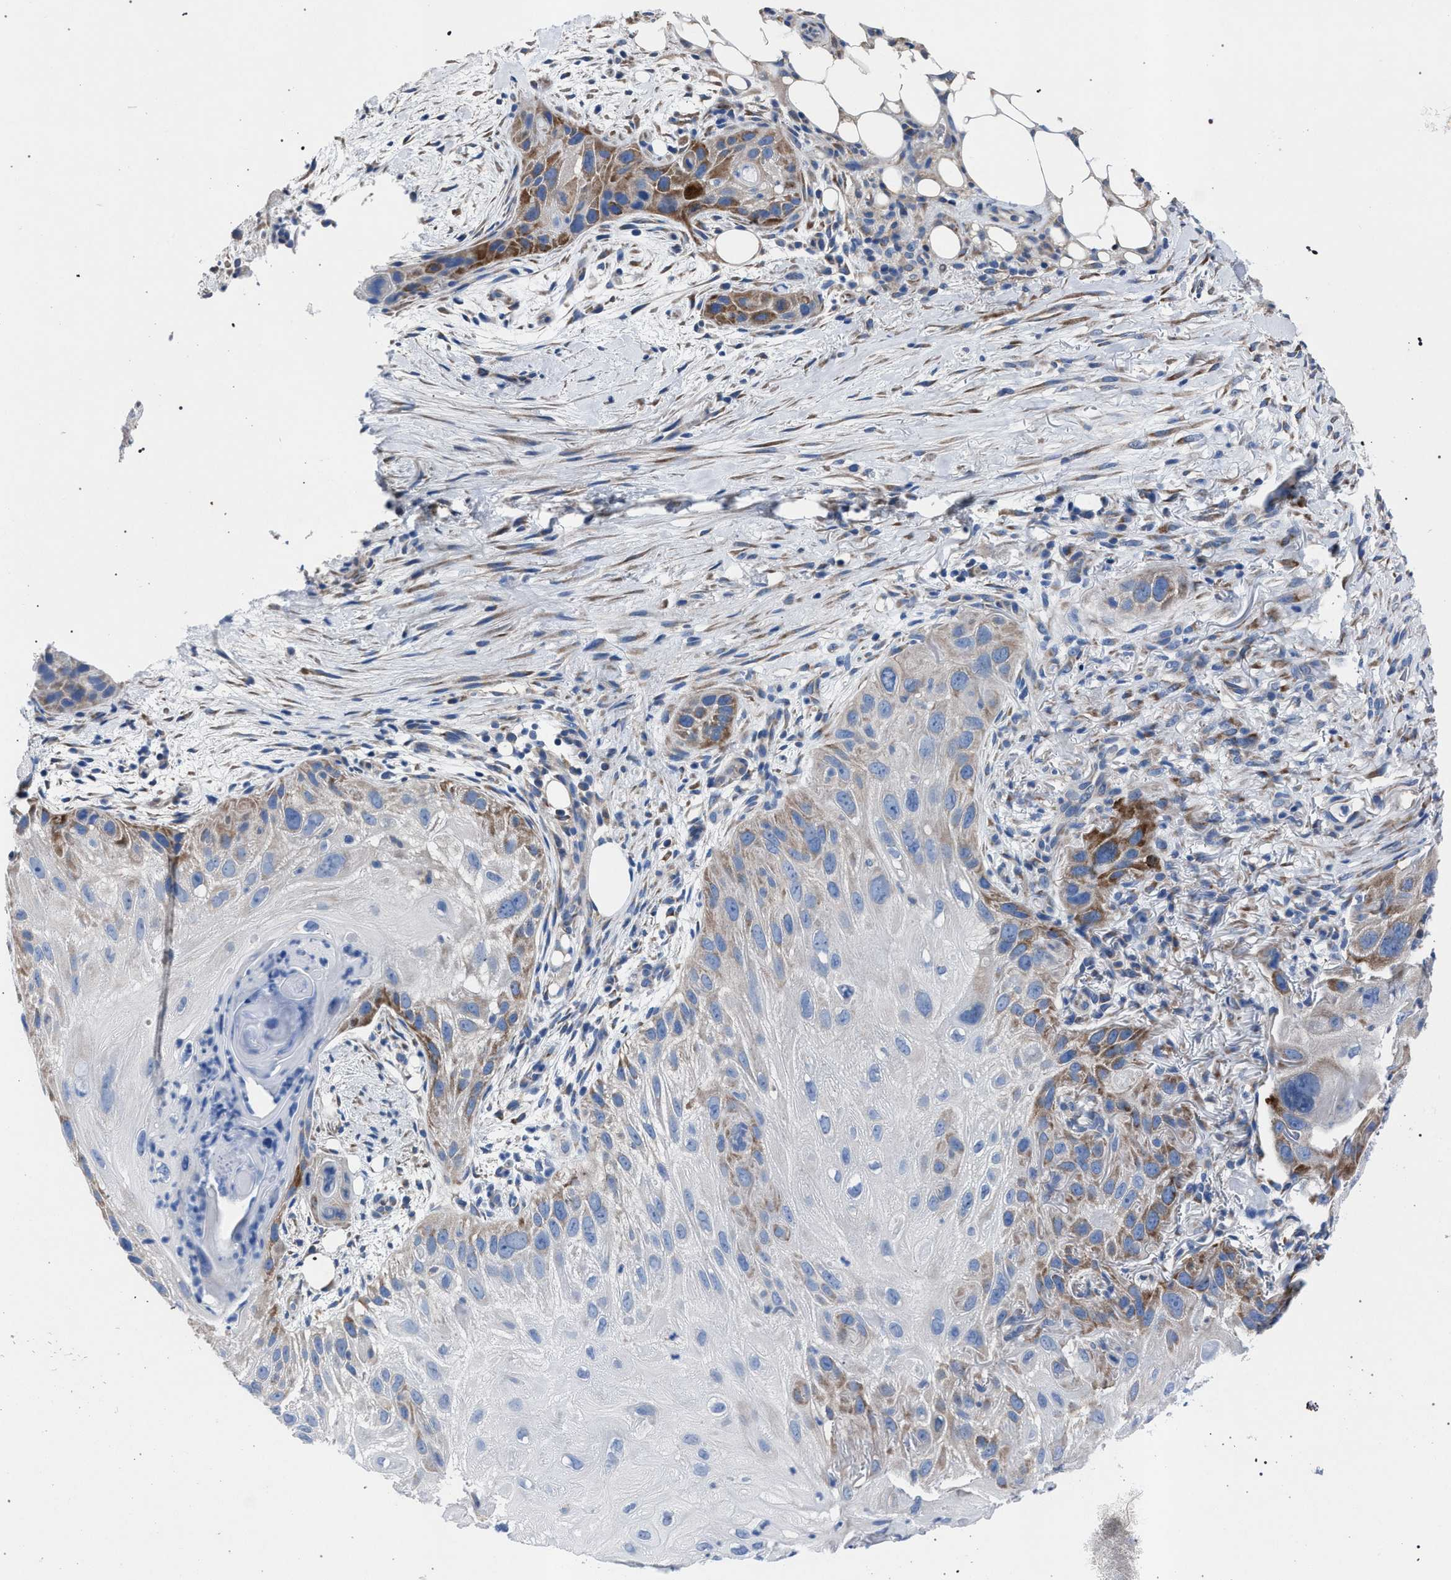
{"staining": {"intensity": "moderate", "quantity": "<25%", "location": "cytoplasmic/membranous"}, "tissue": "skin cancer", "cell_type": "Tumor cells", "image_type": "cancer", "snomed": [{"axis": "morphology", "description": "Squamous cell carcinoma, NOS"}, {"axis": "topography", "description": "Skin"}], "caption": "Immunohistochemistry of human skin cancer demonstrates low levels of moderate cytoplasmic/membranous positivity in approximately <25% of tumor cells.", "gene": "CRYZ", "patient": {"sex": "female", "age": 77}}